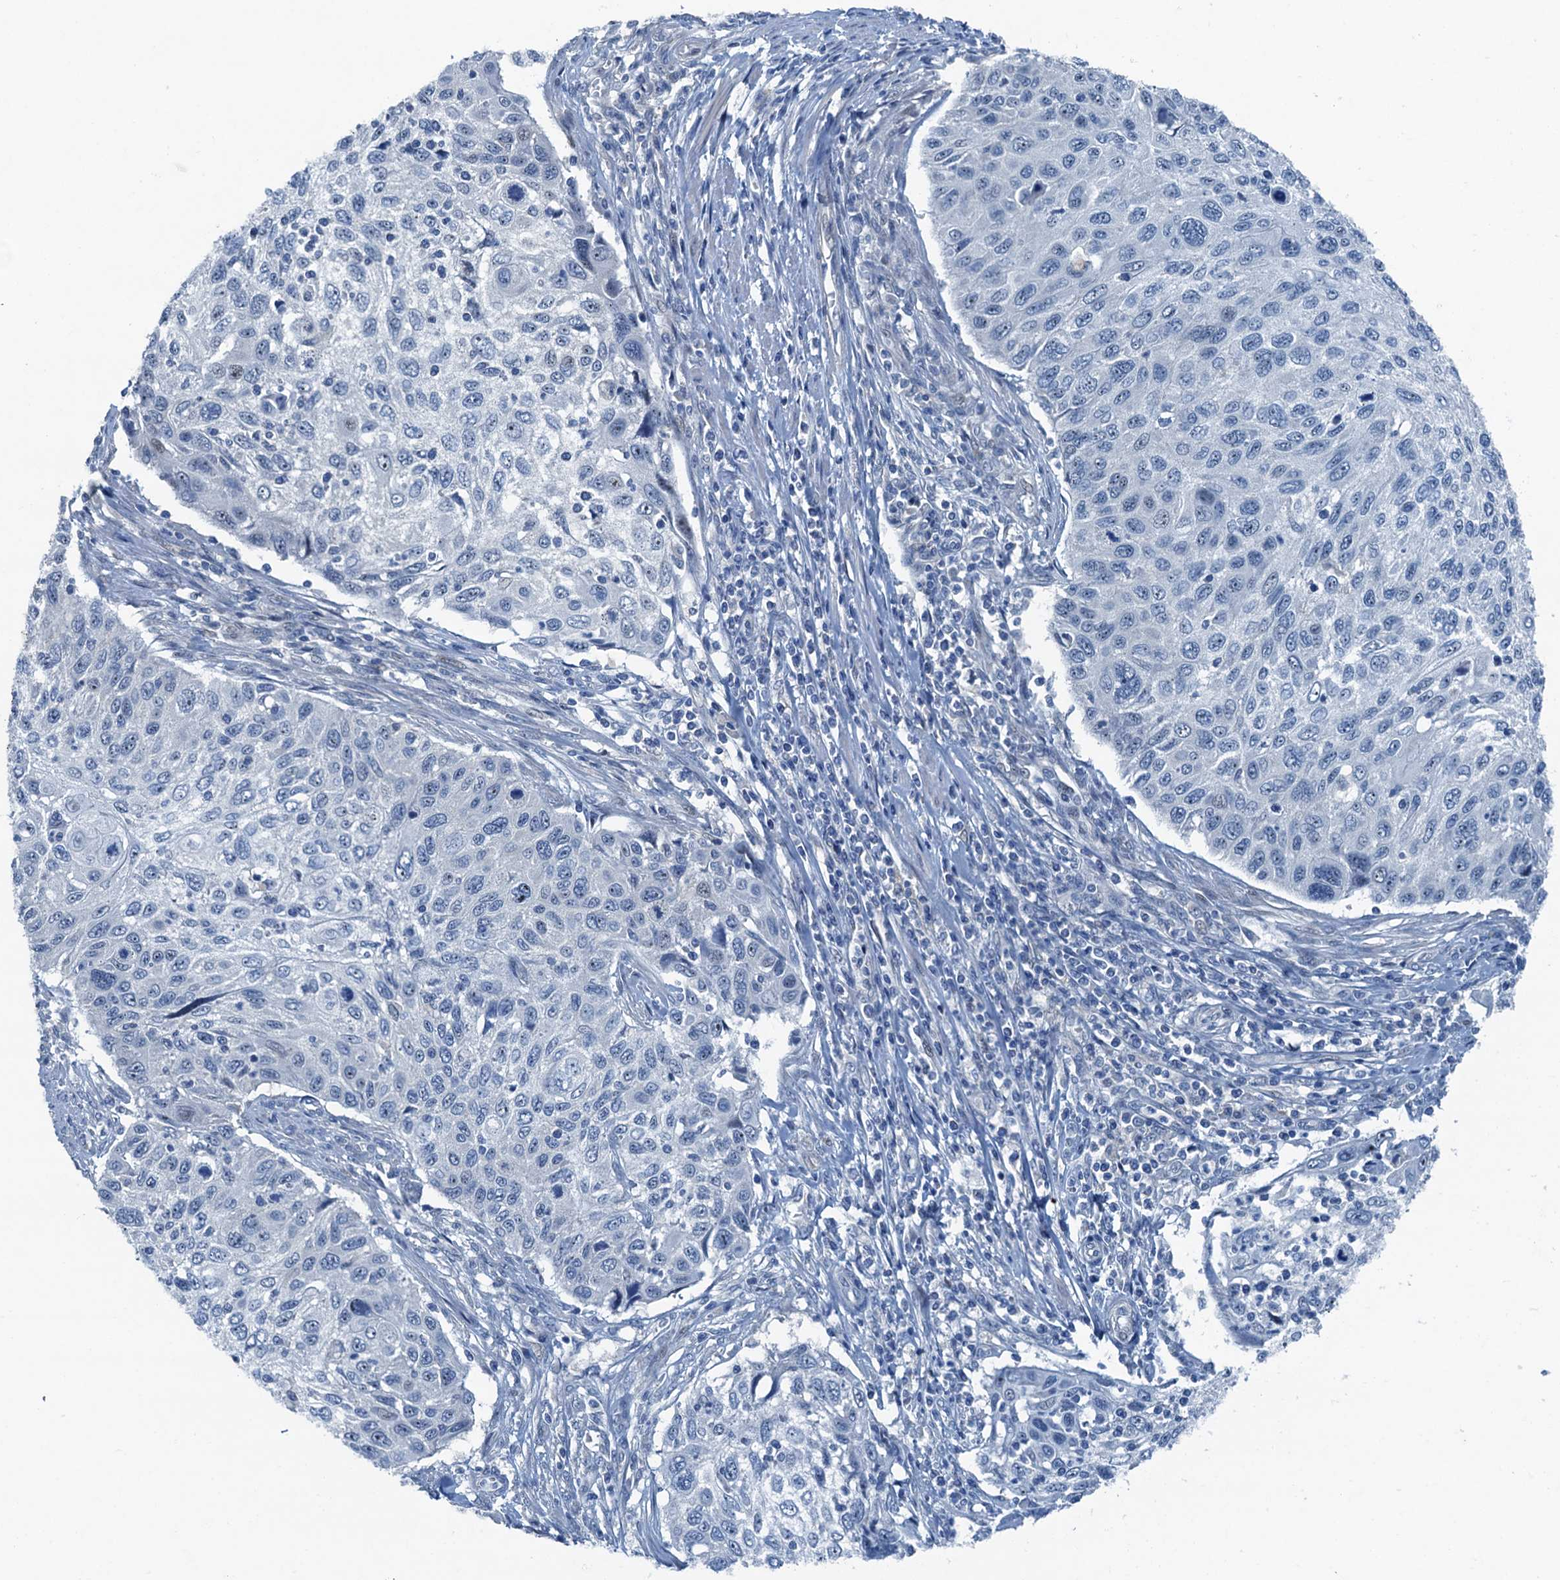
{"staining": {"intensity": "negative", "quantity": "none", "location": "none"}, "tissue": "cervical cancer", "cell_type": "Tumor cells", "image_type": "cancer", "snomed": [{"axis": "morphology", "description": "Squamous cell carcinoma, NOS"}, {"axis": "topography", "description": "Cervix"}], "caption": "There is no significant staining in tumor cells of squamous cell carcinoma (cervical). (Brightfield microscopy of DAB IHC at high magnification).", "gene": "CBLIF", "patient": {"sex": "female", "age": 70}}